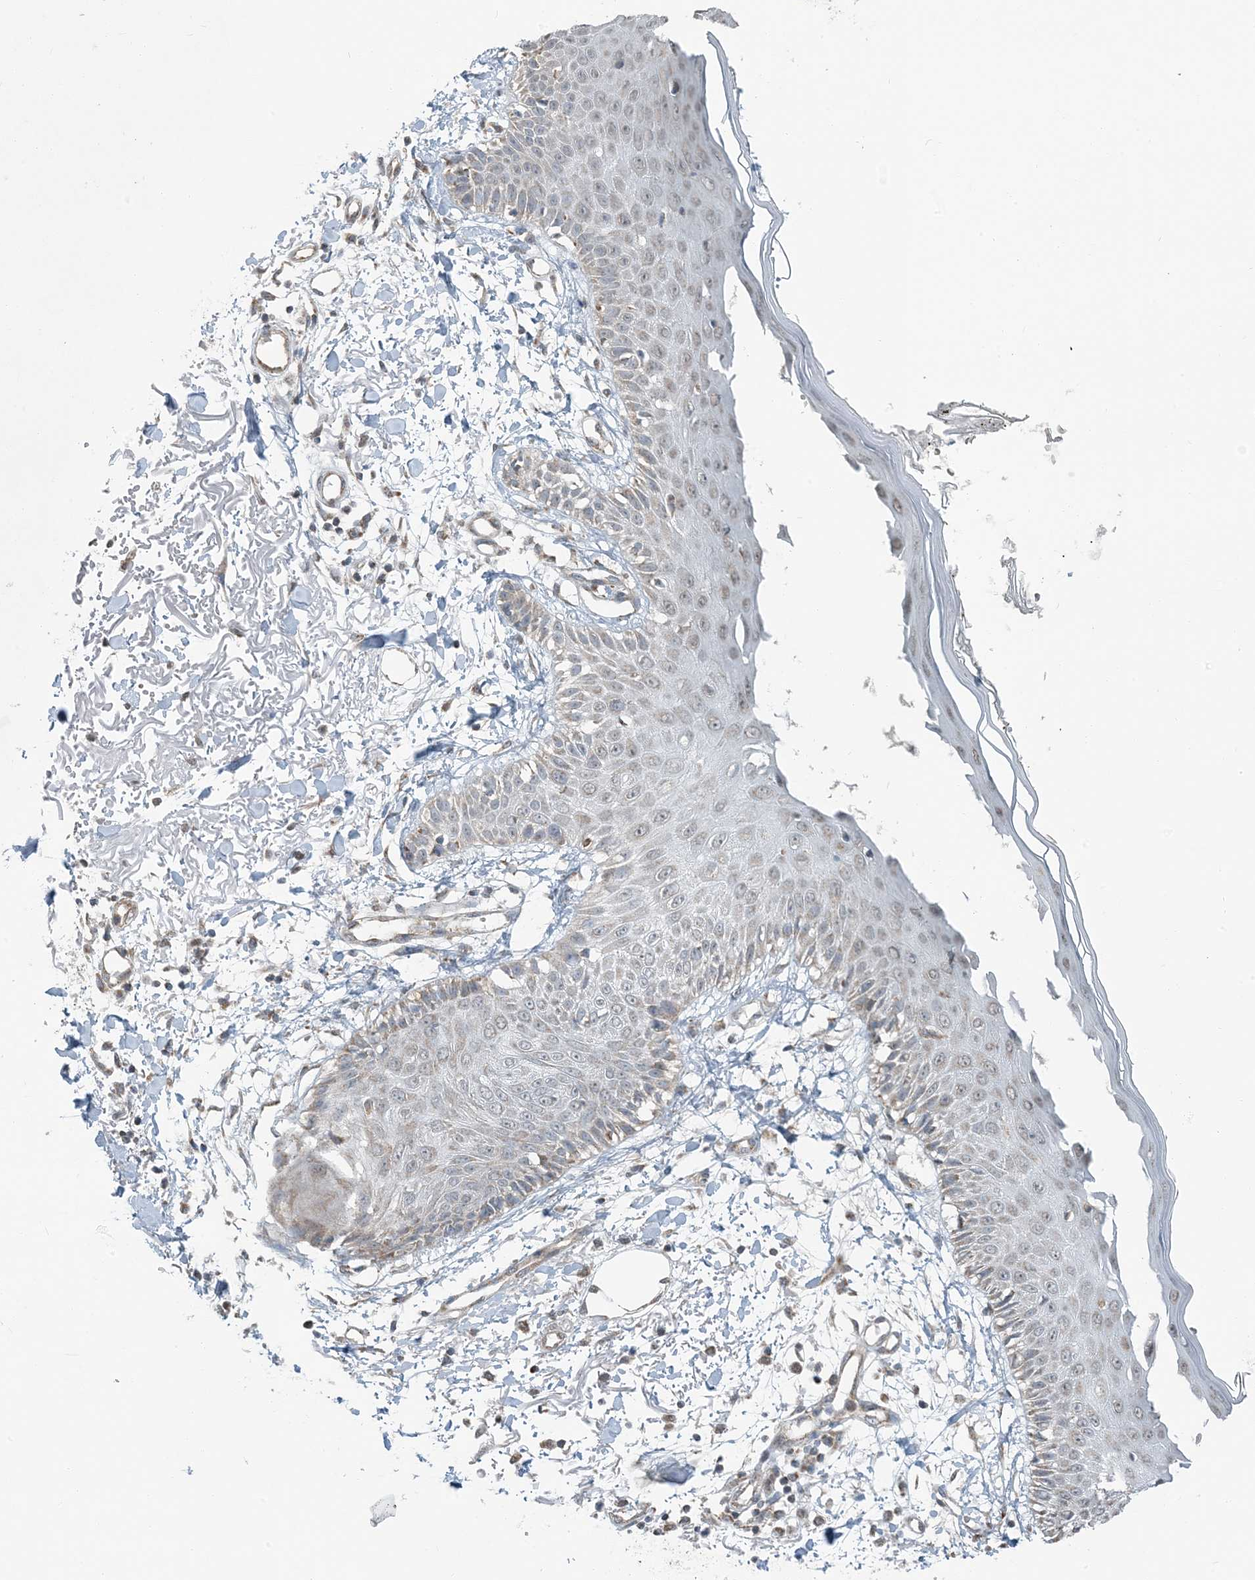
{"staining": {"intensity": "negative", "quantity": "none", "location": "none"}, "tissue": "skin", "cell_type": "Fibroblasts", "image_type": "normal", "snomed": [{"axis": "morphology", "description": "Normal tissue, NOS"}, {"axis": "morphology", "description": "Squamous cell carcinoma, NOS"}, {"axis": "topography", "description": "Skin"}, {"axis": "topography", "description": "Peripheral nerve tissue"}], "caption": "Normal skin was stained to show a protein in brown. There is no significant positivity in fibroblasts.", "gene": "PILRB", "patient": {"sex": "male", "age": 83}}